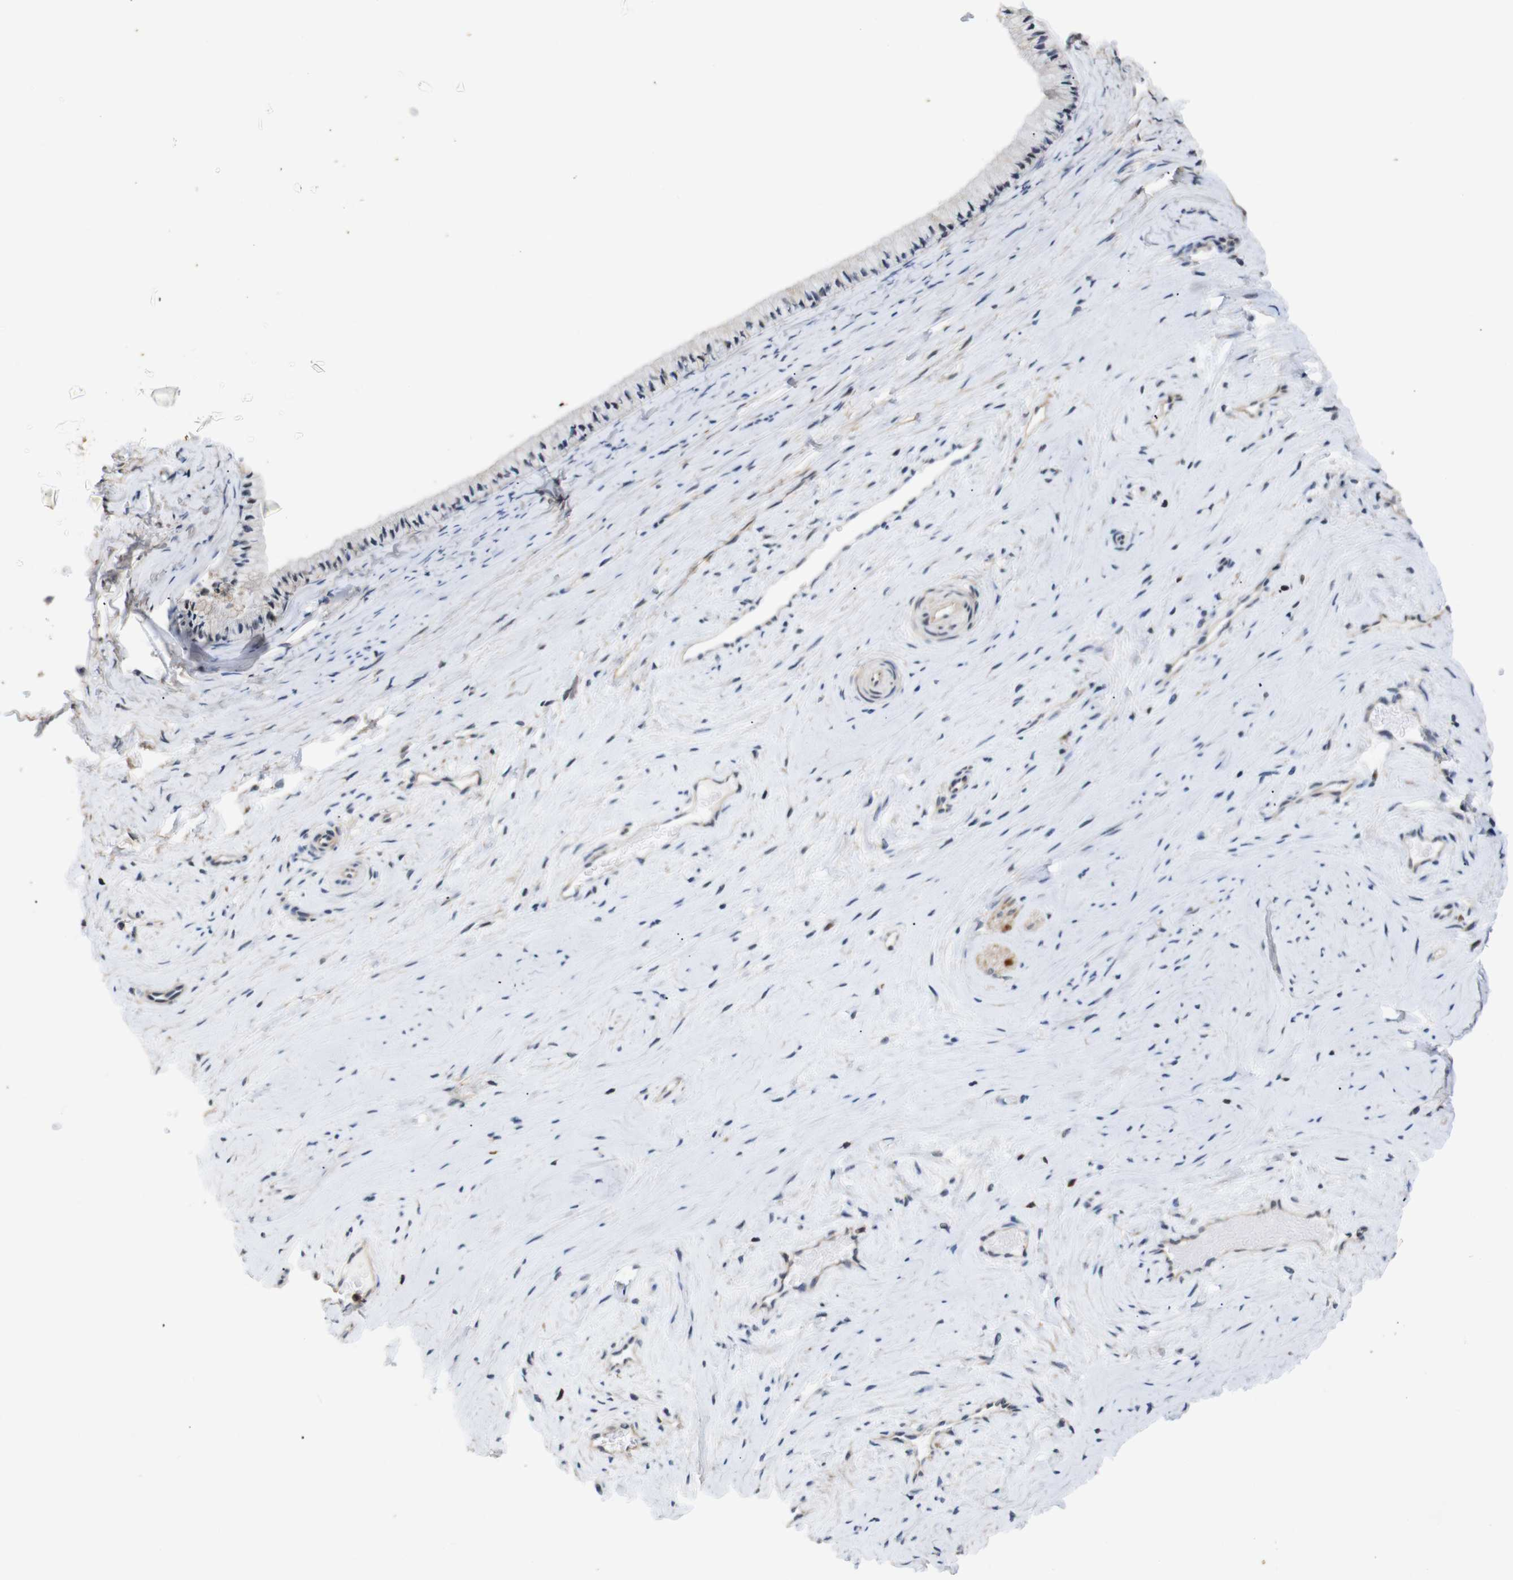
{"staining": {"intensity": "negative", "quantity": "none", "location": "none"}, "tissue": "cervix", "cell_type": "Glandular cells", "image_type": "normal", "snomed": [{"axis": "morphology", "description": "Normal tissue, NOS"}, {"axis": "topography", "description": "Cervix"}], "caption": "A photomicrograph of human cervix is negative for staining in glandular cells.", "gene": "BRWD3", "patient": {"sex": "female", "age": 39}}